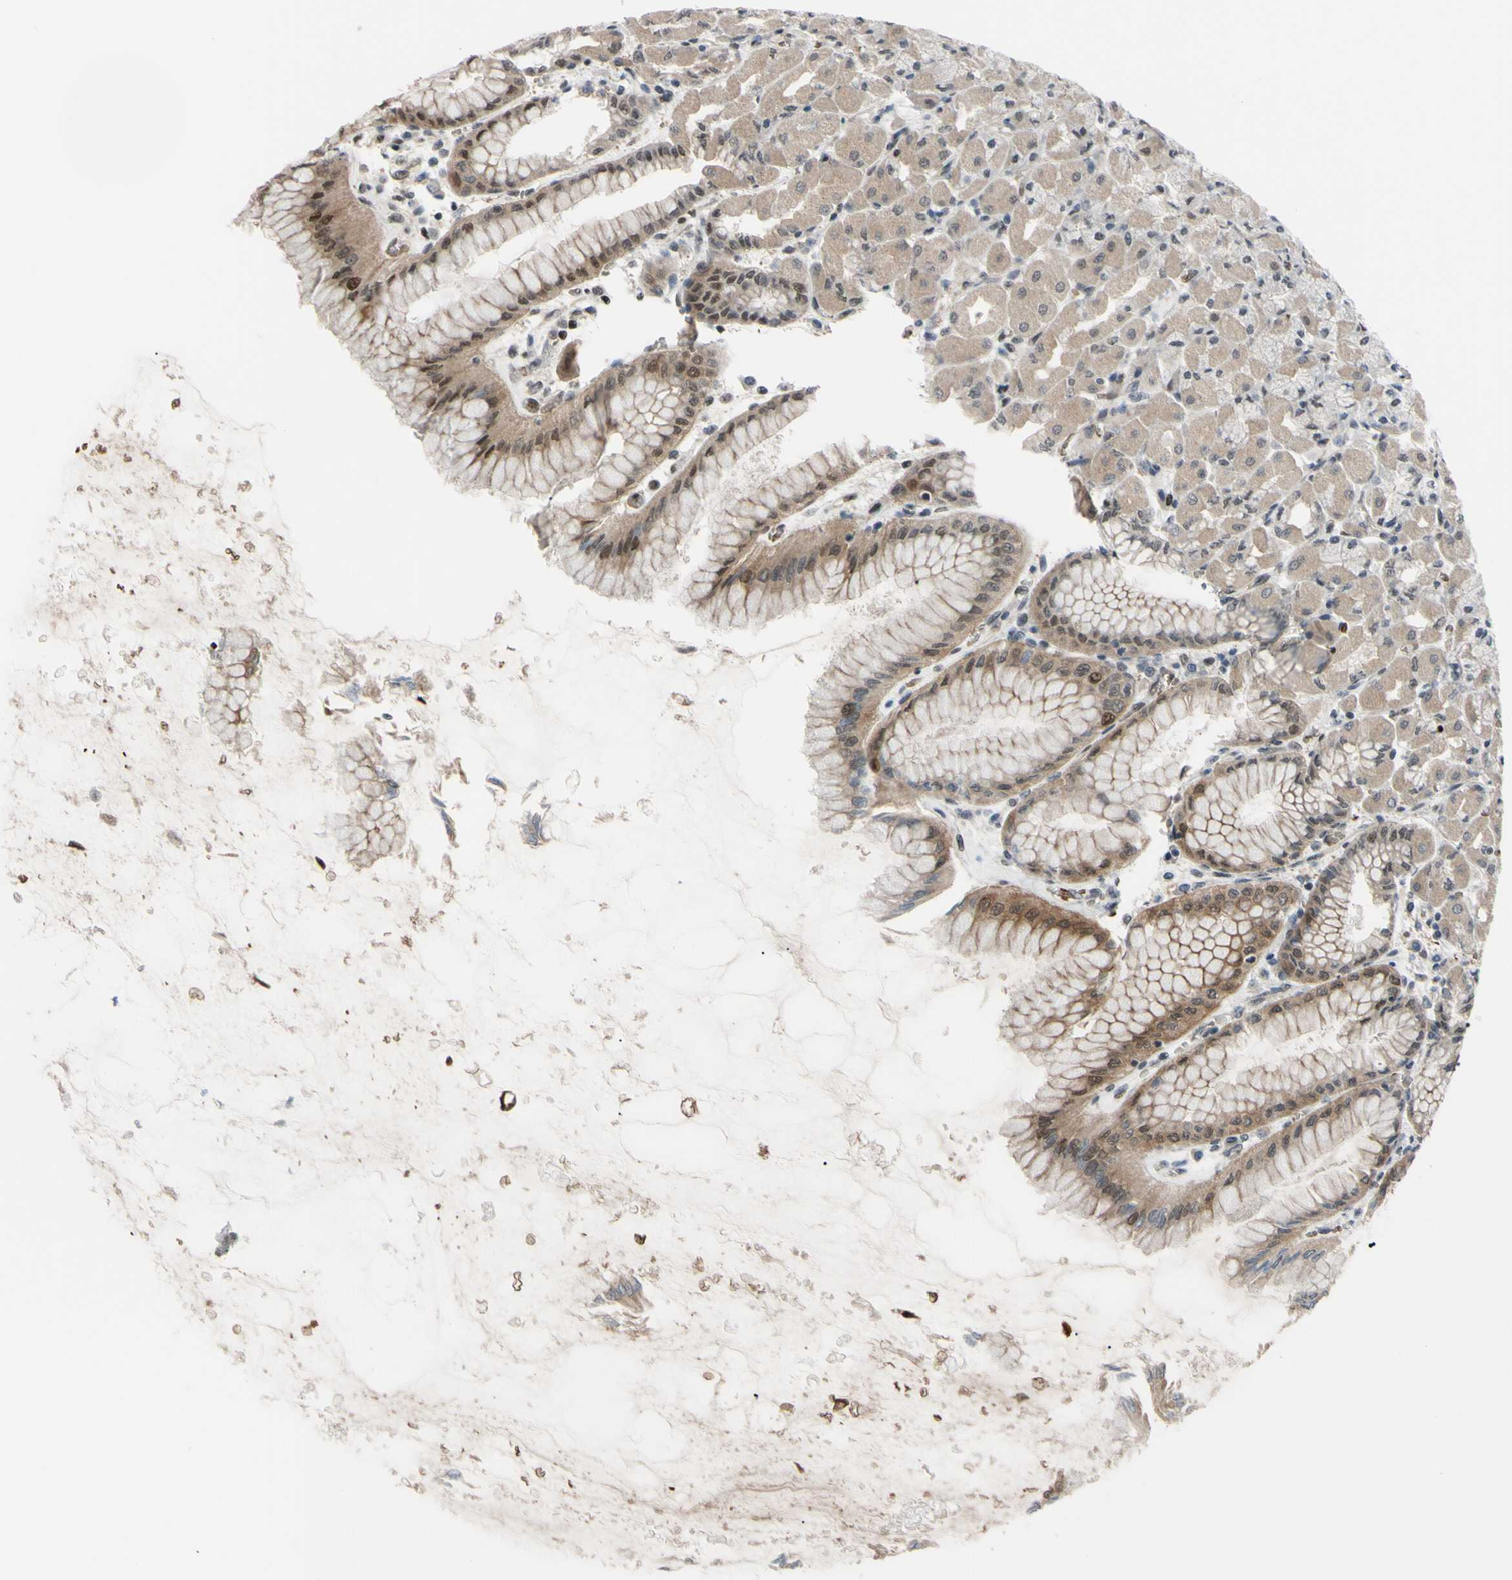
{"staining": {"intensity": "strong", "quantity": "25%-75%", "location": "cytoplasmic/membranous,nuclear"}, "tissue": "stomach", "cell_type": "Glandular cells", "image_type": "normal", "snomed": [{"axis": "morphology", "description": "Normal tissue, NOS"}, {"axis": "topography", "description": "Stomach, upper"}], "caption": "Immunohistochemical staining of unremarkable stomach exhibits strong cytoplasmic/membranous,nuclear protein positivity in about 25%-75% of glandular cells.", "gene": "THAP12", "patient": {"sex": "female", "age": 56}}